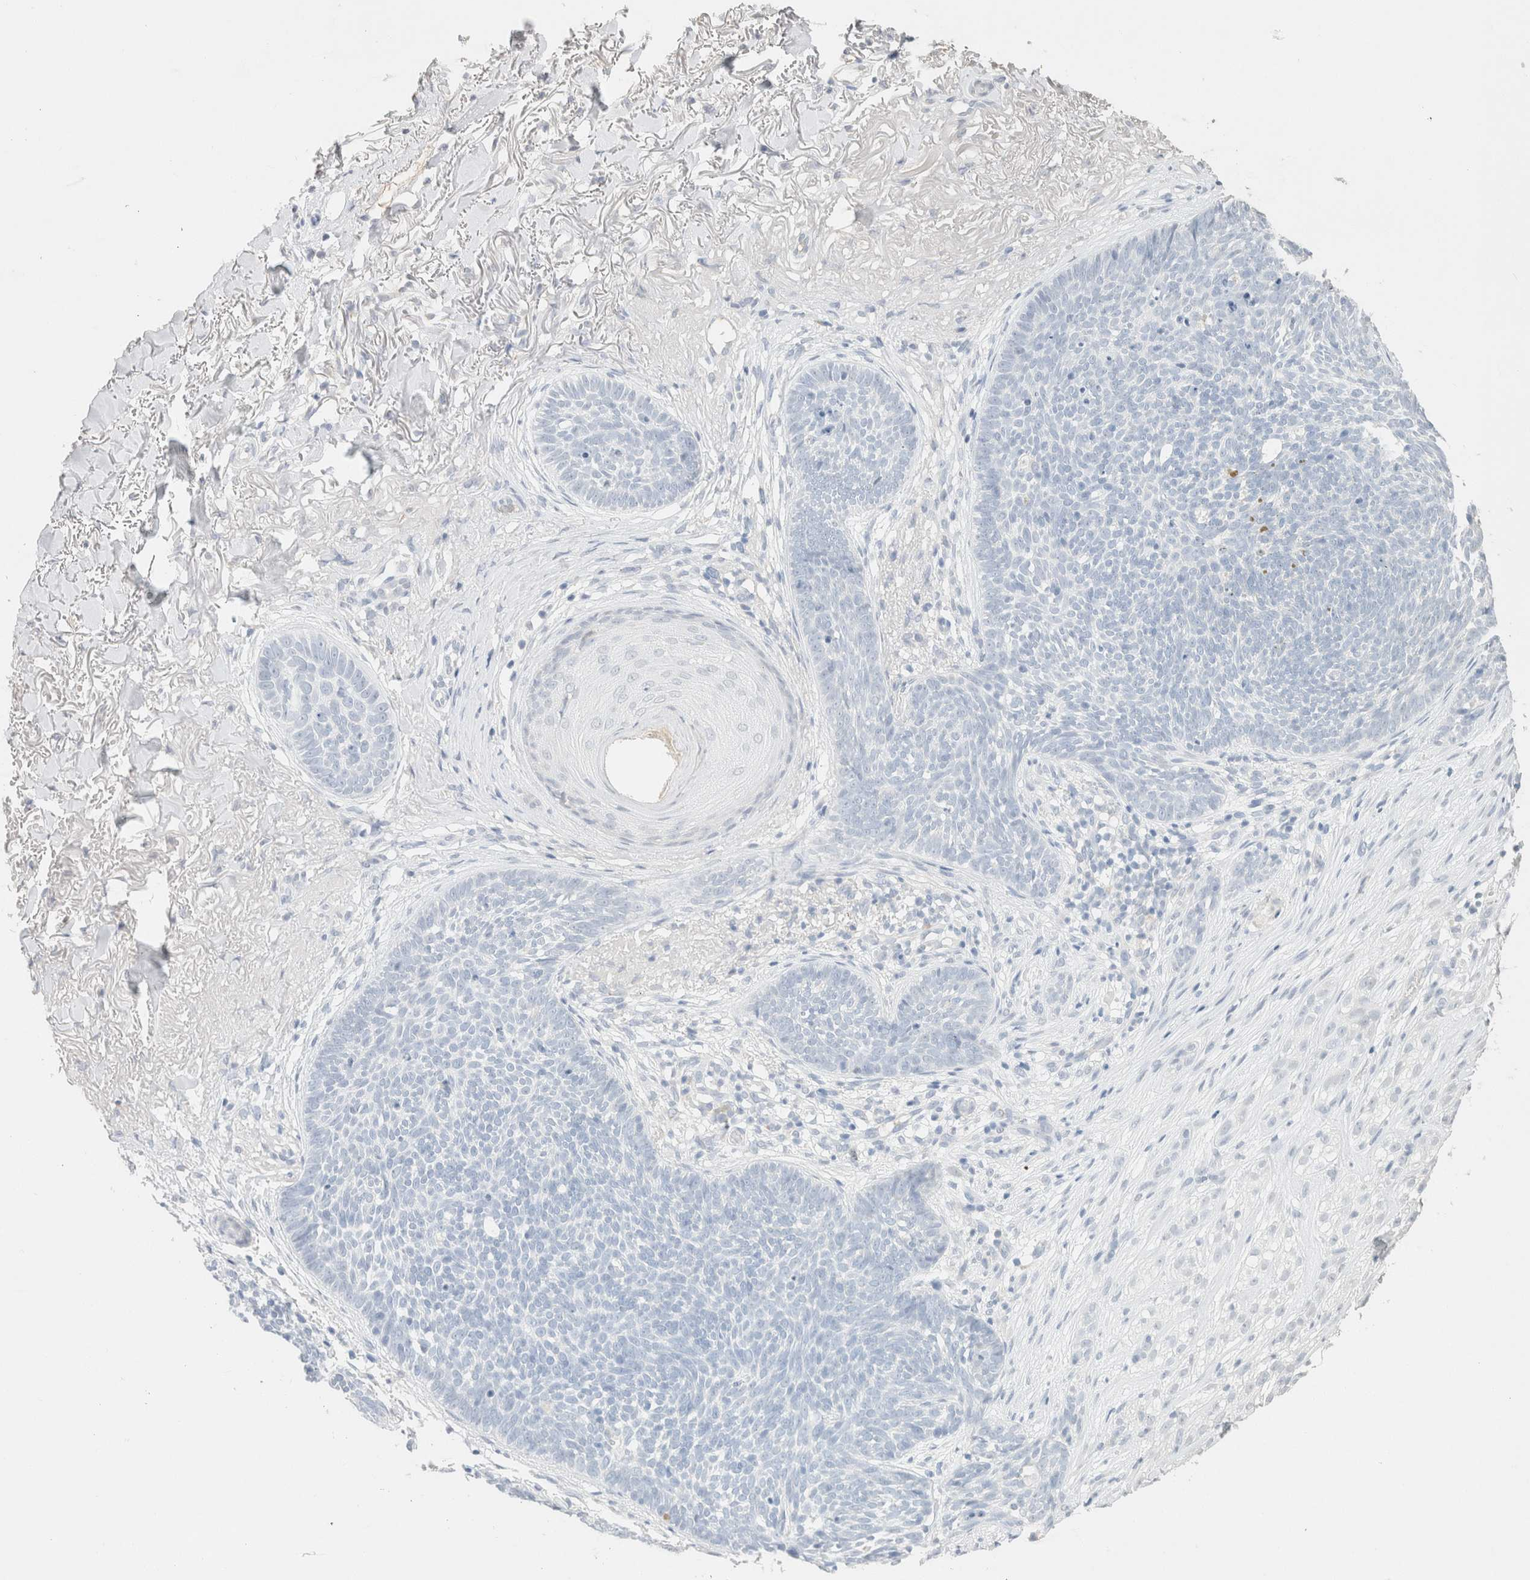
{"staining": {"intensity": "negative", "quantity": "none", "location": "none"}, "tissue": "skin cancer", "cell_type": "Tumor cells", "image_type": "cancer", "snomed": [{"axis": "morphology", "description": "Basal cell carcinoma"}, {"axis": "topography", "description": "Skin"}], "caption": "Protein analysis of skin cancer (basal cell carcinoma) shows no significant expression in tumor cells.", "gene": "CPA1", "patient": {"sex": "female", "age": 70}}